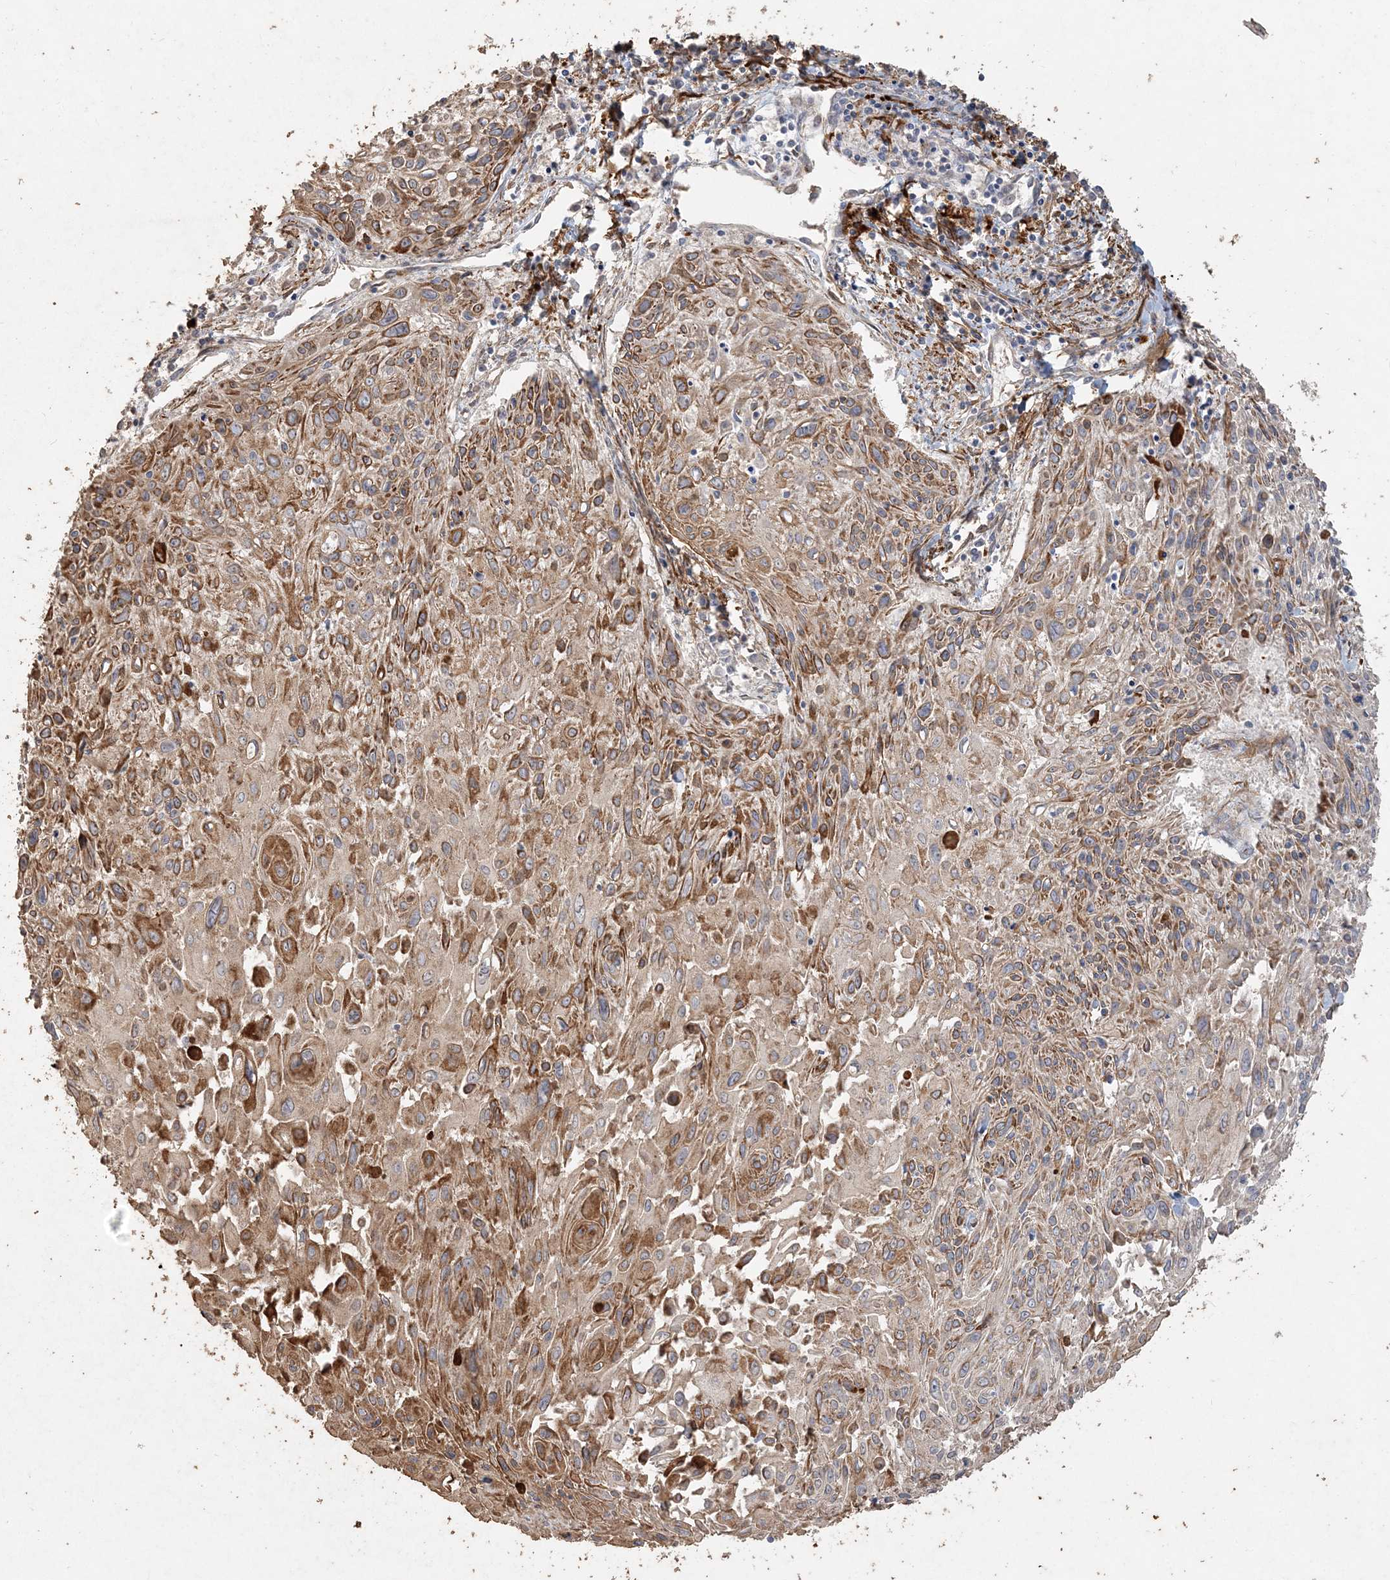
{"staining": {"intensity": "moderate", "quantity": ">75%", "location": "cytoplasmic/membranous"}, "tissue": "cervical cancer", "cell_type": "Tumor cells", "image_type": "cancer", "snomed": [{"axis": "morphology", "description": "Squamous cell carcinoma, NOS"}, {"axis": "topography", "description": "Cervix"}], "caption": "Protein analysis of squamous cell carcinoma (cervical) tissue demonstrates moderate cytoplasmic/membranous positivity in about >75% of tumor cells.", "gene": "RNF145", "patient": {"sex": "female", "age": 51}}